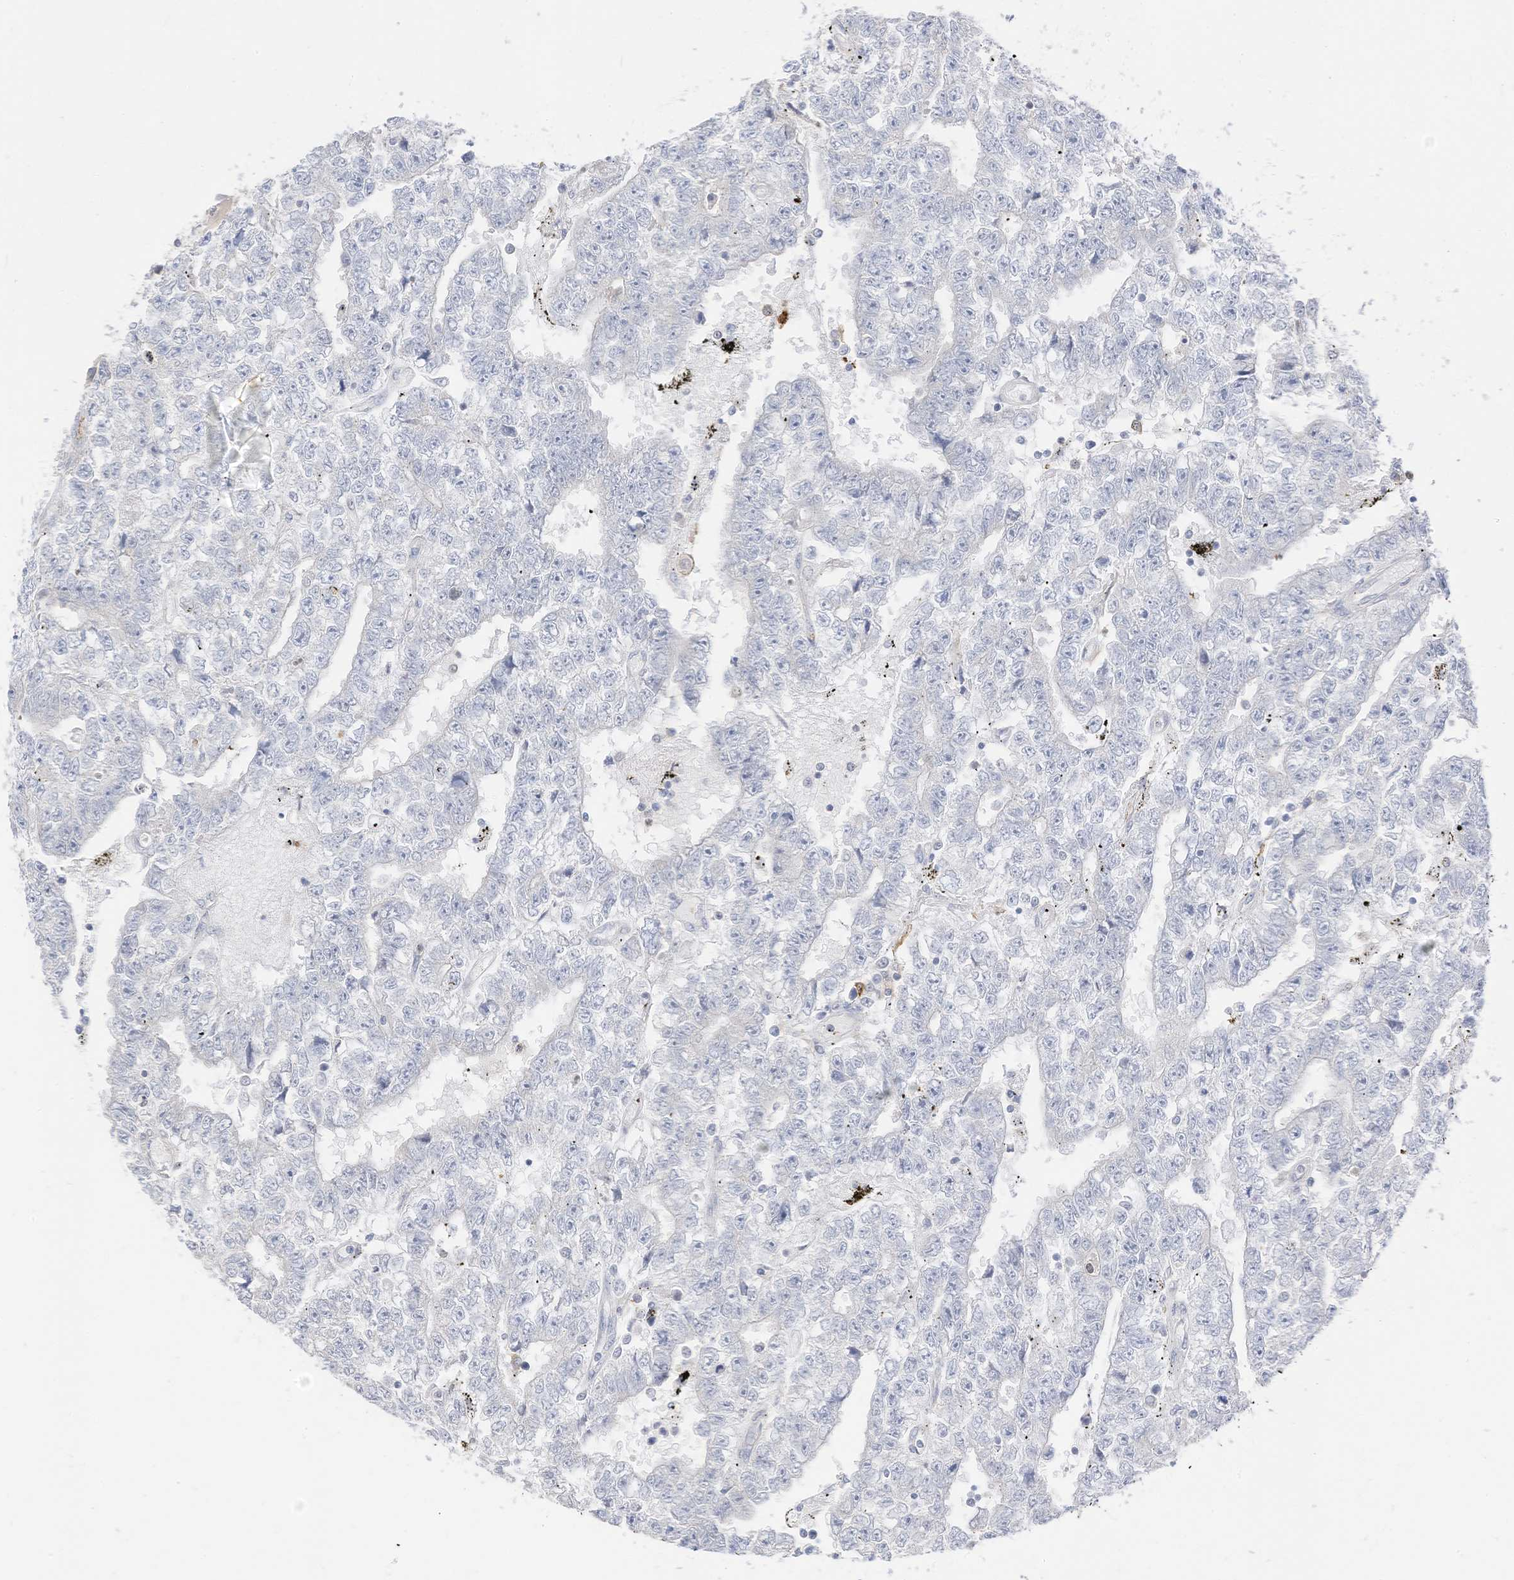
{"staining": {"intensity": "negative", "quantity": "none", "location": "none"}, "tissue": "testis cancer", "cell_type": "Tumor cells", "image_type": "cancer", "snomed": [{"axis": "morphology", "description": "Carcinoma, Embryonal, NOS"}, {"axis": "topography", "description": "Testis"}], "caption": "Tumor cells are negative for protein expression in human testis cancer.", "gene": "ATP13A1", "patient": {"sex": "male", "age": 25}}